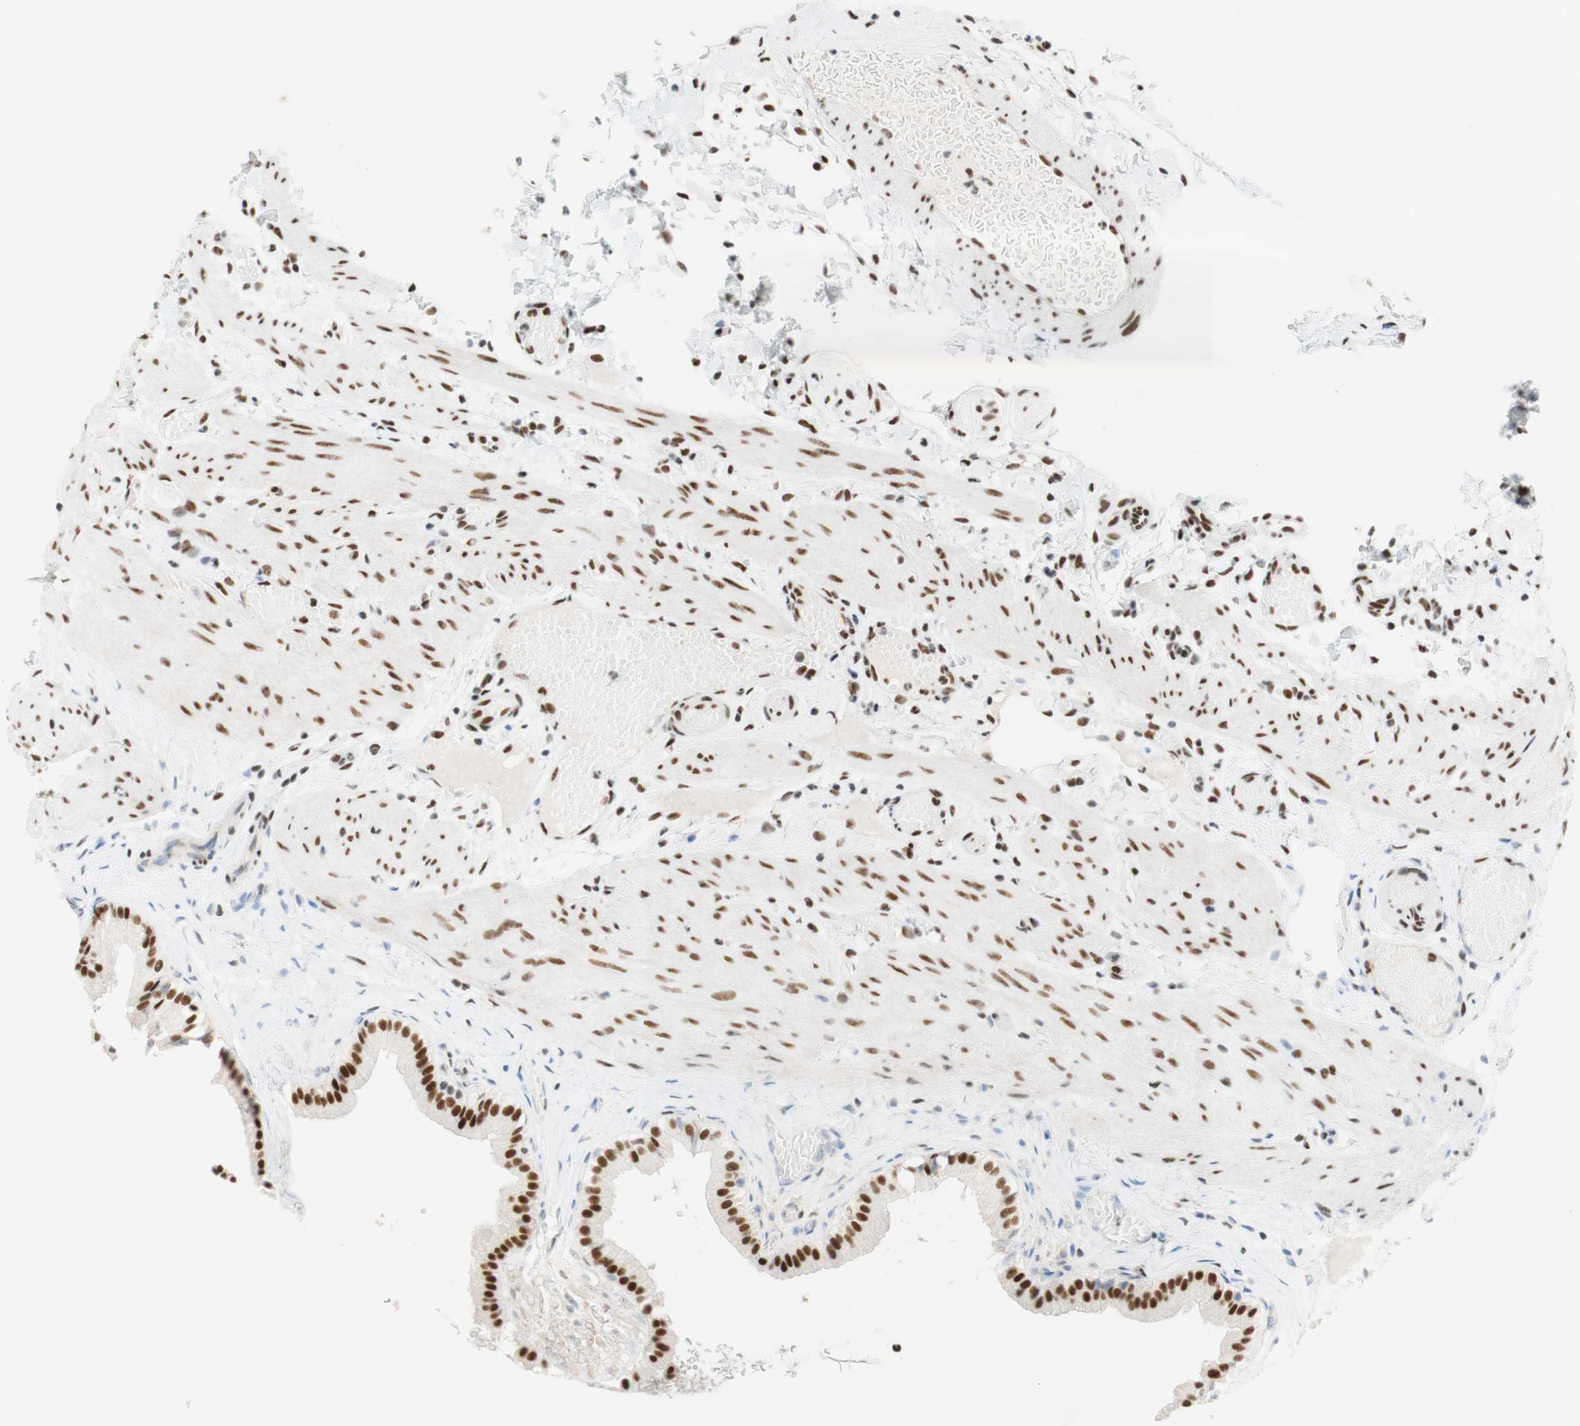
{"staining": {"intensity": "strong", "quantity": ">75%", "location": "nuclear"}, "tissue": "gallbladder", "cell_type": "Glandular cells", "image_type": "normal", "snomed": [{"axis": "morphology", "description": "Normal tissue, NOS"}, {"axis": "topography", "description": "Gallbladder"}], "caption": "Glandular cells show strong nuclear positivity in about >75% of cells in unremarkable gallbladder. (DAB (3,3'-diaminobenzidine) IHC, brown staining for protein, blue staining for nuclei).", "gene": "RNF20", "patient": {"sex": "female", "age": 26}}